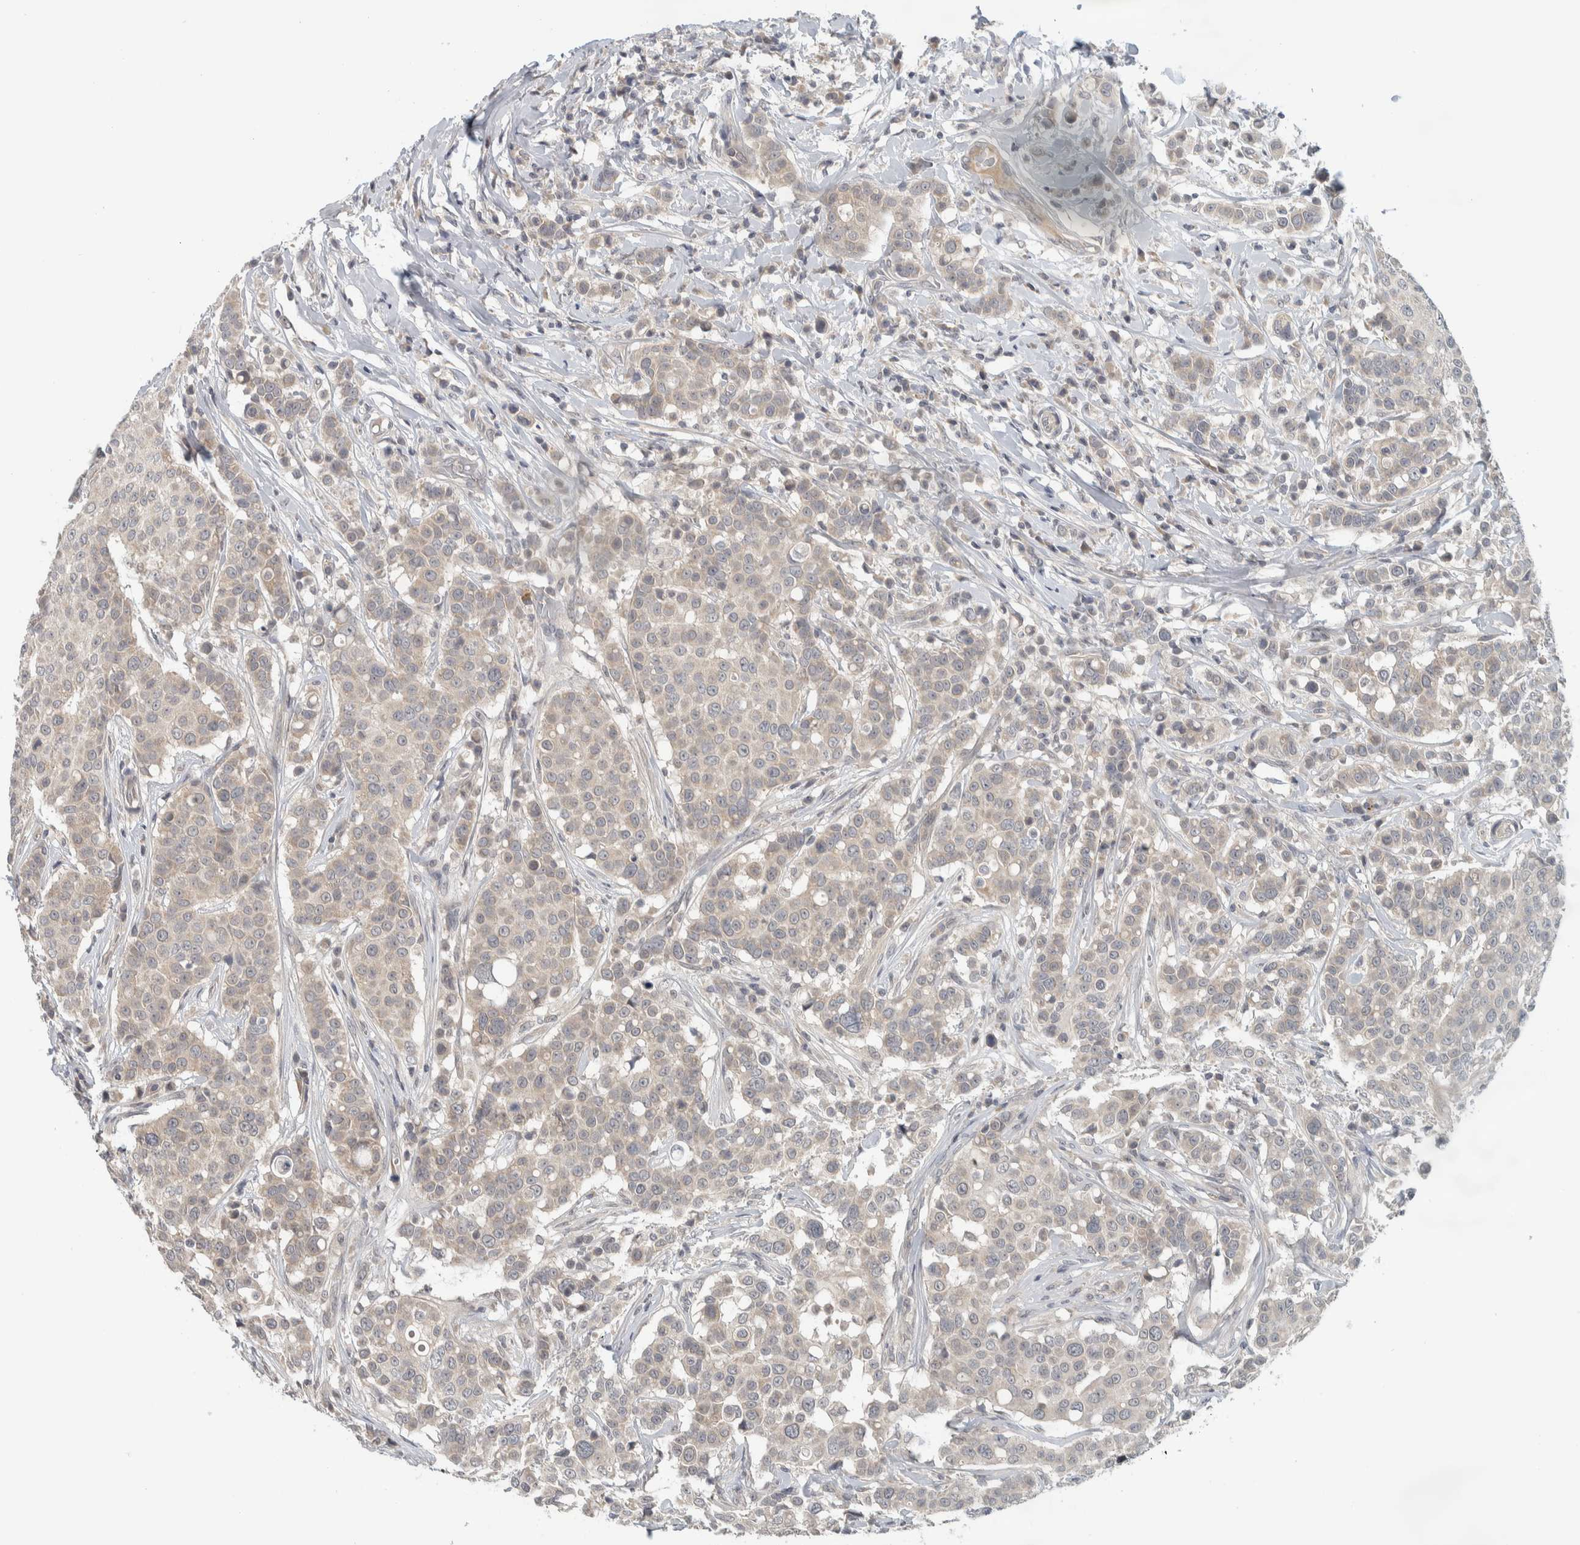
{"staining": {"intensity": "weak", "quantity": "<25%", "location": "cytoplasmic/membranous"}, "tissue": "breast cancer", "cell_type": "Tumor cells", "image_type": "cancer", "snomed": [{"axis": "morphology", "description": "Duct carcinoma"}, {"axis": "topography", "description": "Breast"}], "caption": "Photomicrograph shows no protein staining in tumor cells of breast cancer tissue. (Brightfield microscopy of DAB IHC at high magnification).", "gene": "AFP", "patient": {"sex": "female", "age": 27}}